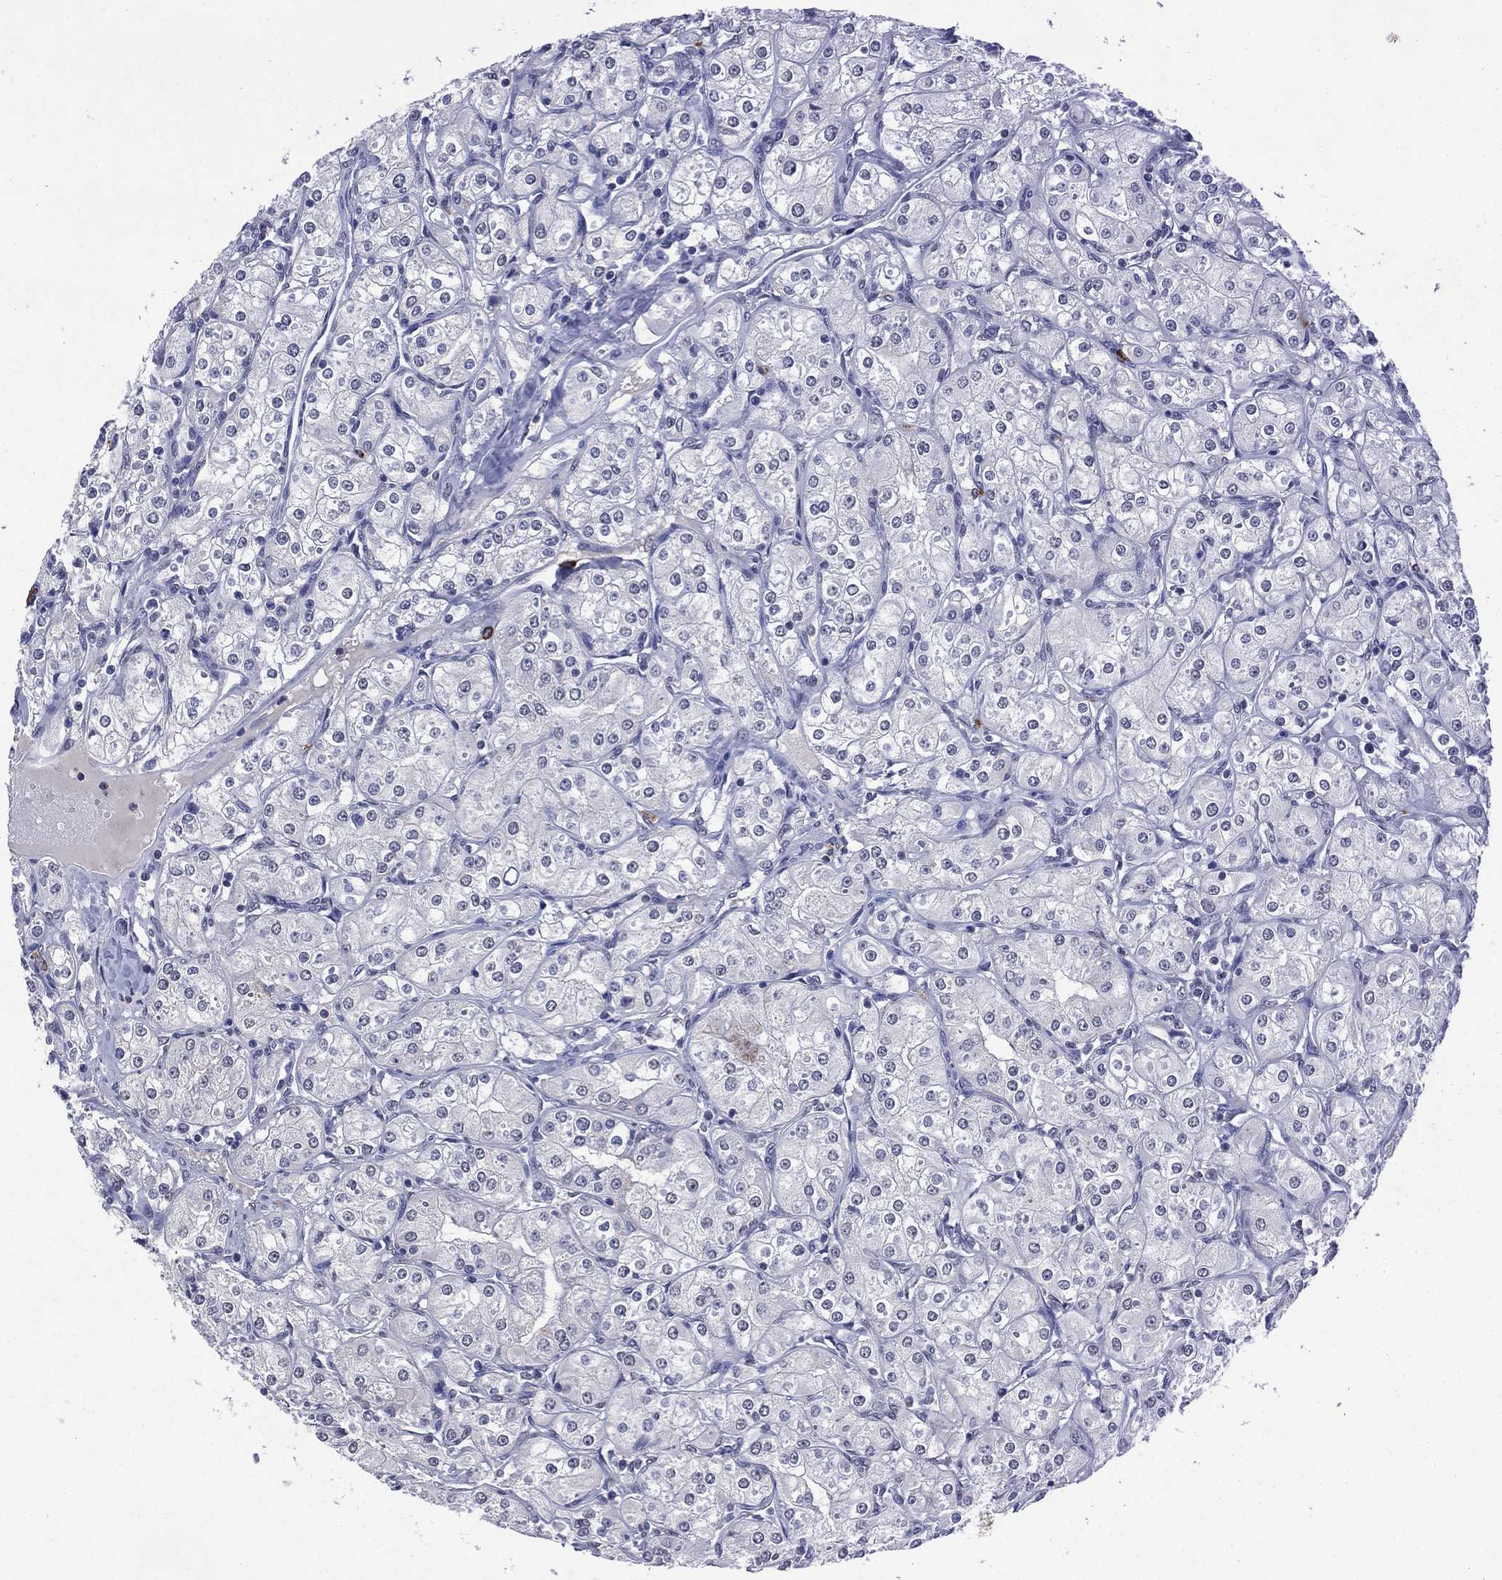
{"staining": {"intensity": "negative", "quantity": "none", "location": "none"}, "tissue": "renal cancer", "cell_type": "Tumor cells", "image_type": "cancer", "snomed": [{"axis": "morphology", "description": "Adenocarcinoma, NOS"}, {"axis": "topography", "description": "Kidney"}], "caption": "A photomicrograph of renal adenocarcinoma stained for a protein exhibits no brown staining in tumor cells.", "gene": "ASB10", "patient": {"sex": "male", "age": 77}}